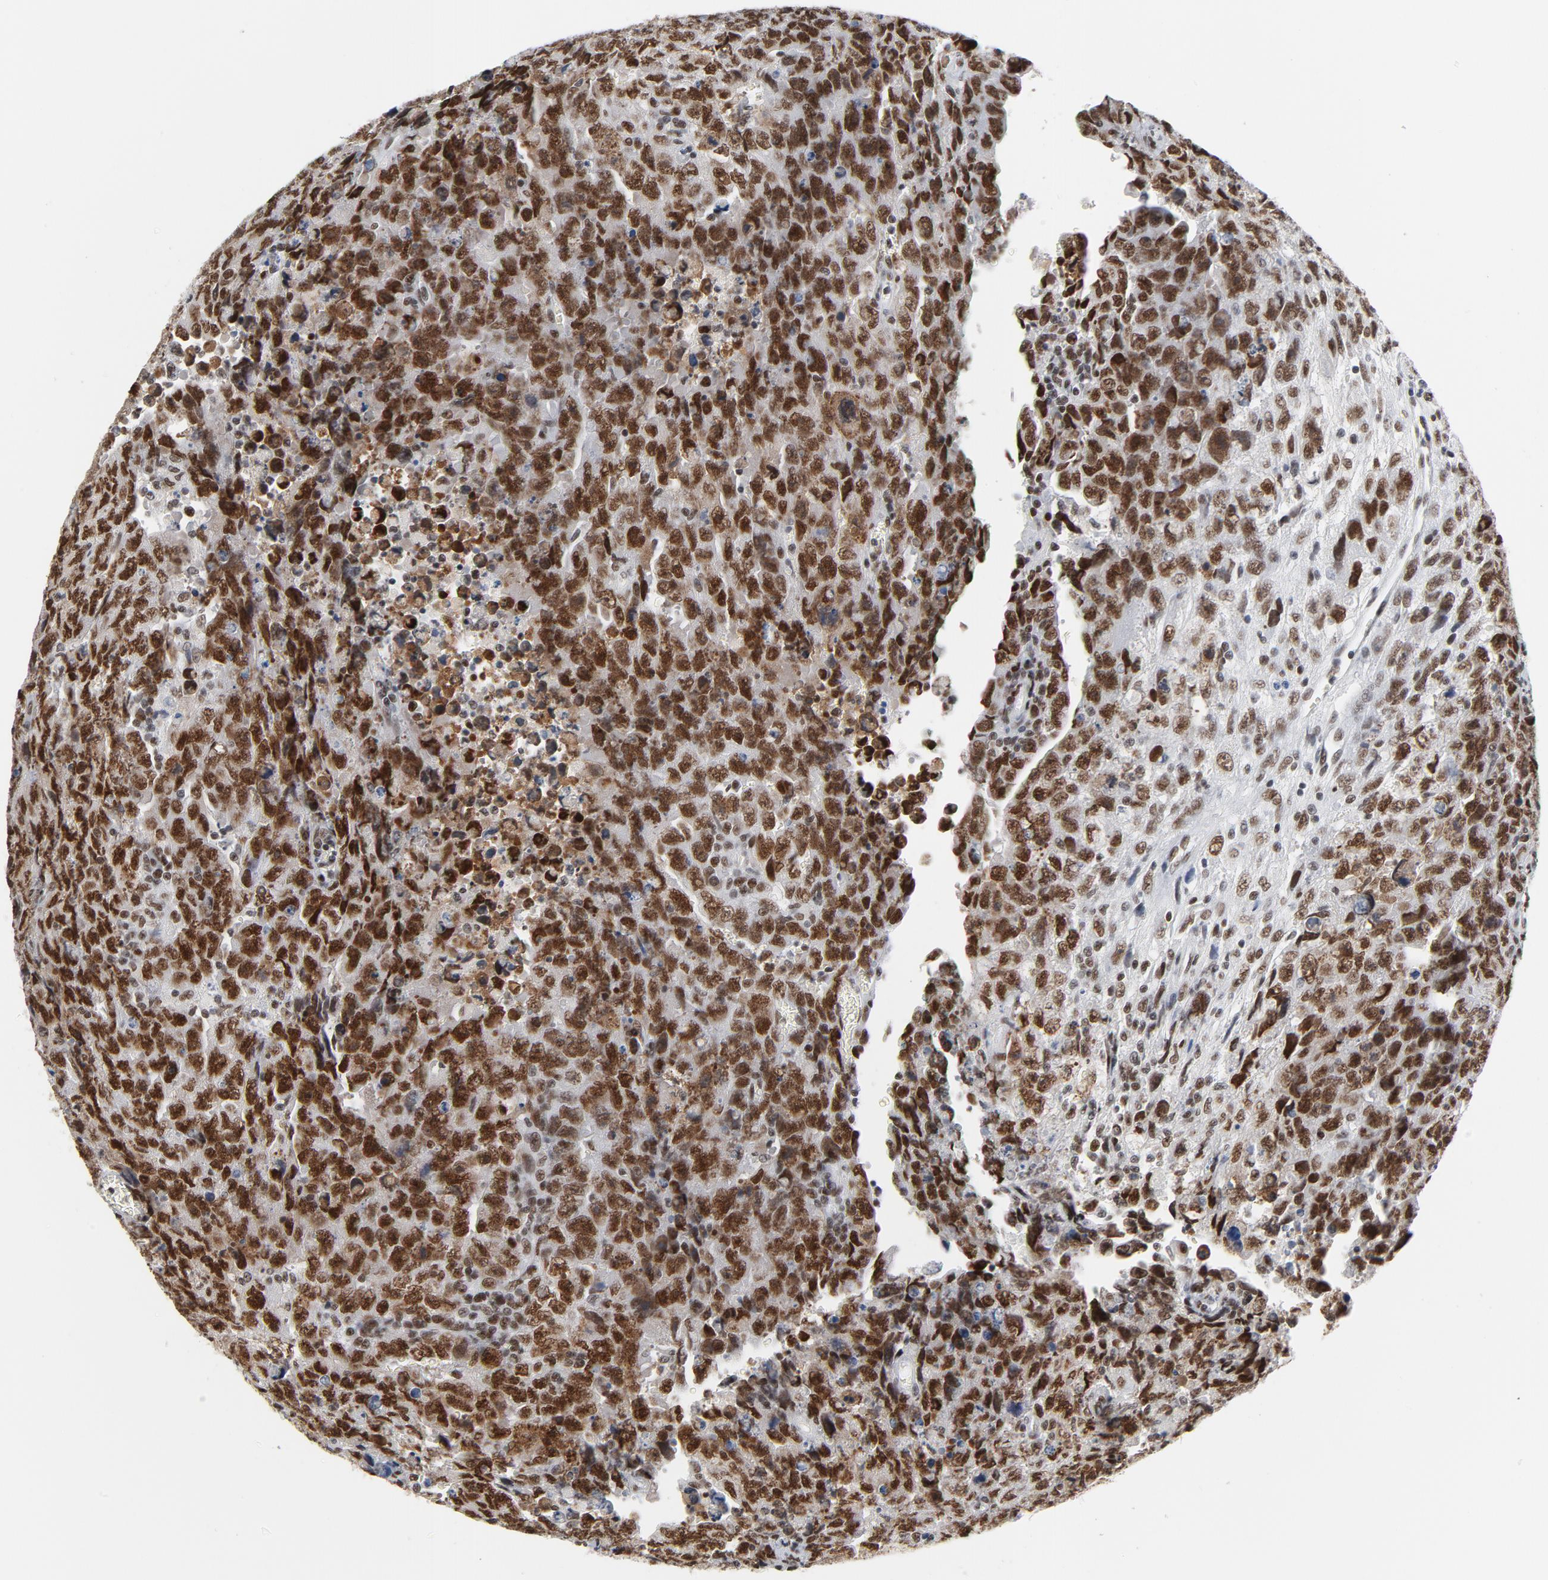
{"staining": {"intensity": "moderate", "quantity": ">75%", "location": "nuclear"}, "tissue": "testis cancer", "cell_type": "Tumor cells", "image_type": "cancer", "snomed": [{"axis": "morphology", "description": "Carcinoma, Embryonal, NOS"}, {"axis": "topography", "description": "Testis"}], "caption": "Protein analysis of testis embryonal carcinoma tissue exhibits moderate nuclear positivity in approximately >75% of tumor cells. (DAB (3,3'-diaminobenzidine) IHC with brightfield microscopy, high magnification).", "gene": "CSTF2", "patient": {"sex": "male", "age": 28}}